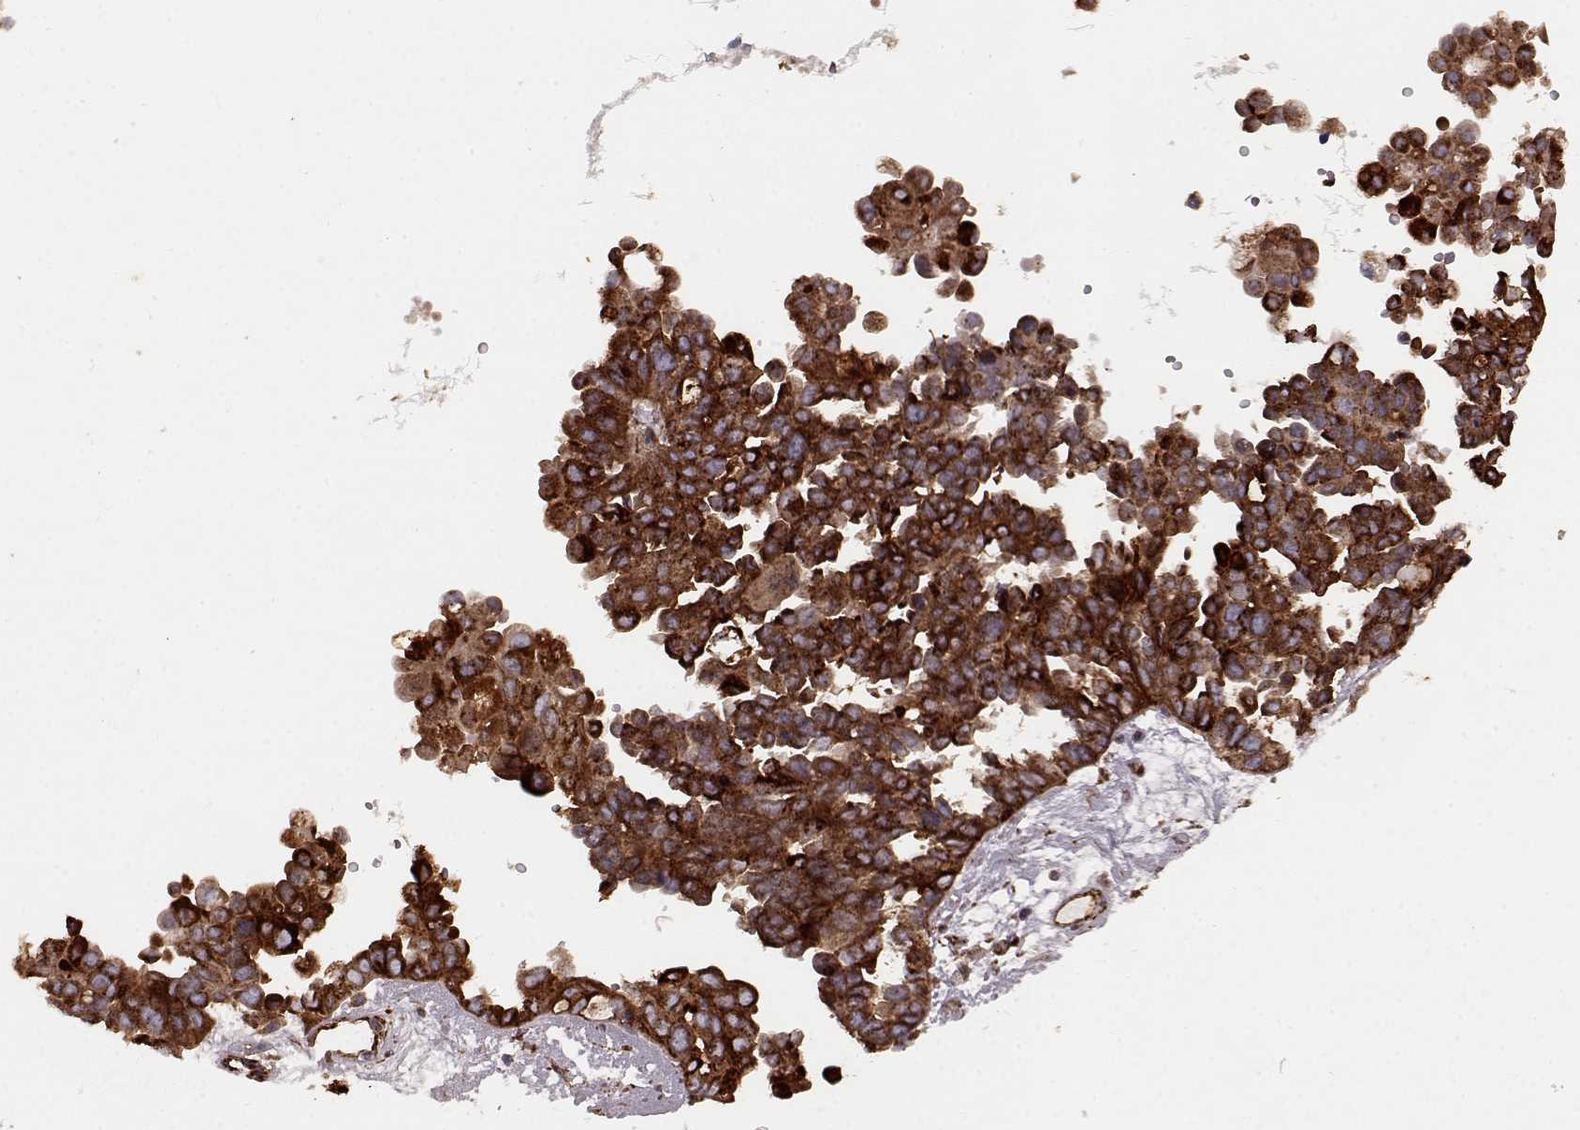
{"staining": {"intensity": "strong", "quantity": ">75%", "location": "cytoplasmic/membranous"}, "tissue": "ovarian cancer", "cell_type": "Tumor cells", "image_type": "cancer", "snomed": [{"axis": "morphology", "description": "Cystadenocarcinoma, serous, NOS"}, {"axis": "topography", "description": "Ovary"}], "caption": "IHC (DAB (3,3'-diaminobenzidine)) staining of human ovarian cancer displays strong cytoplasmic/membranous protein staining in about >75% of tumor cells.", "gene": "FXN", "patient": {"sex": "female", "age": 53}}